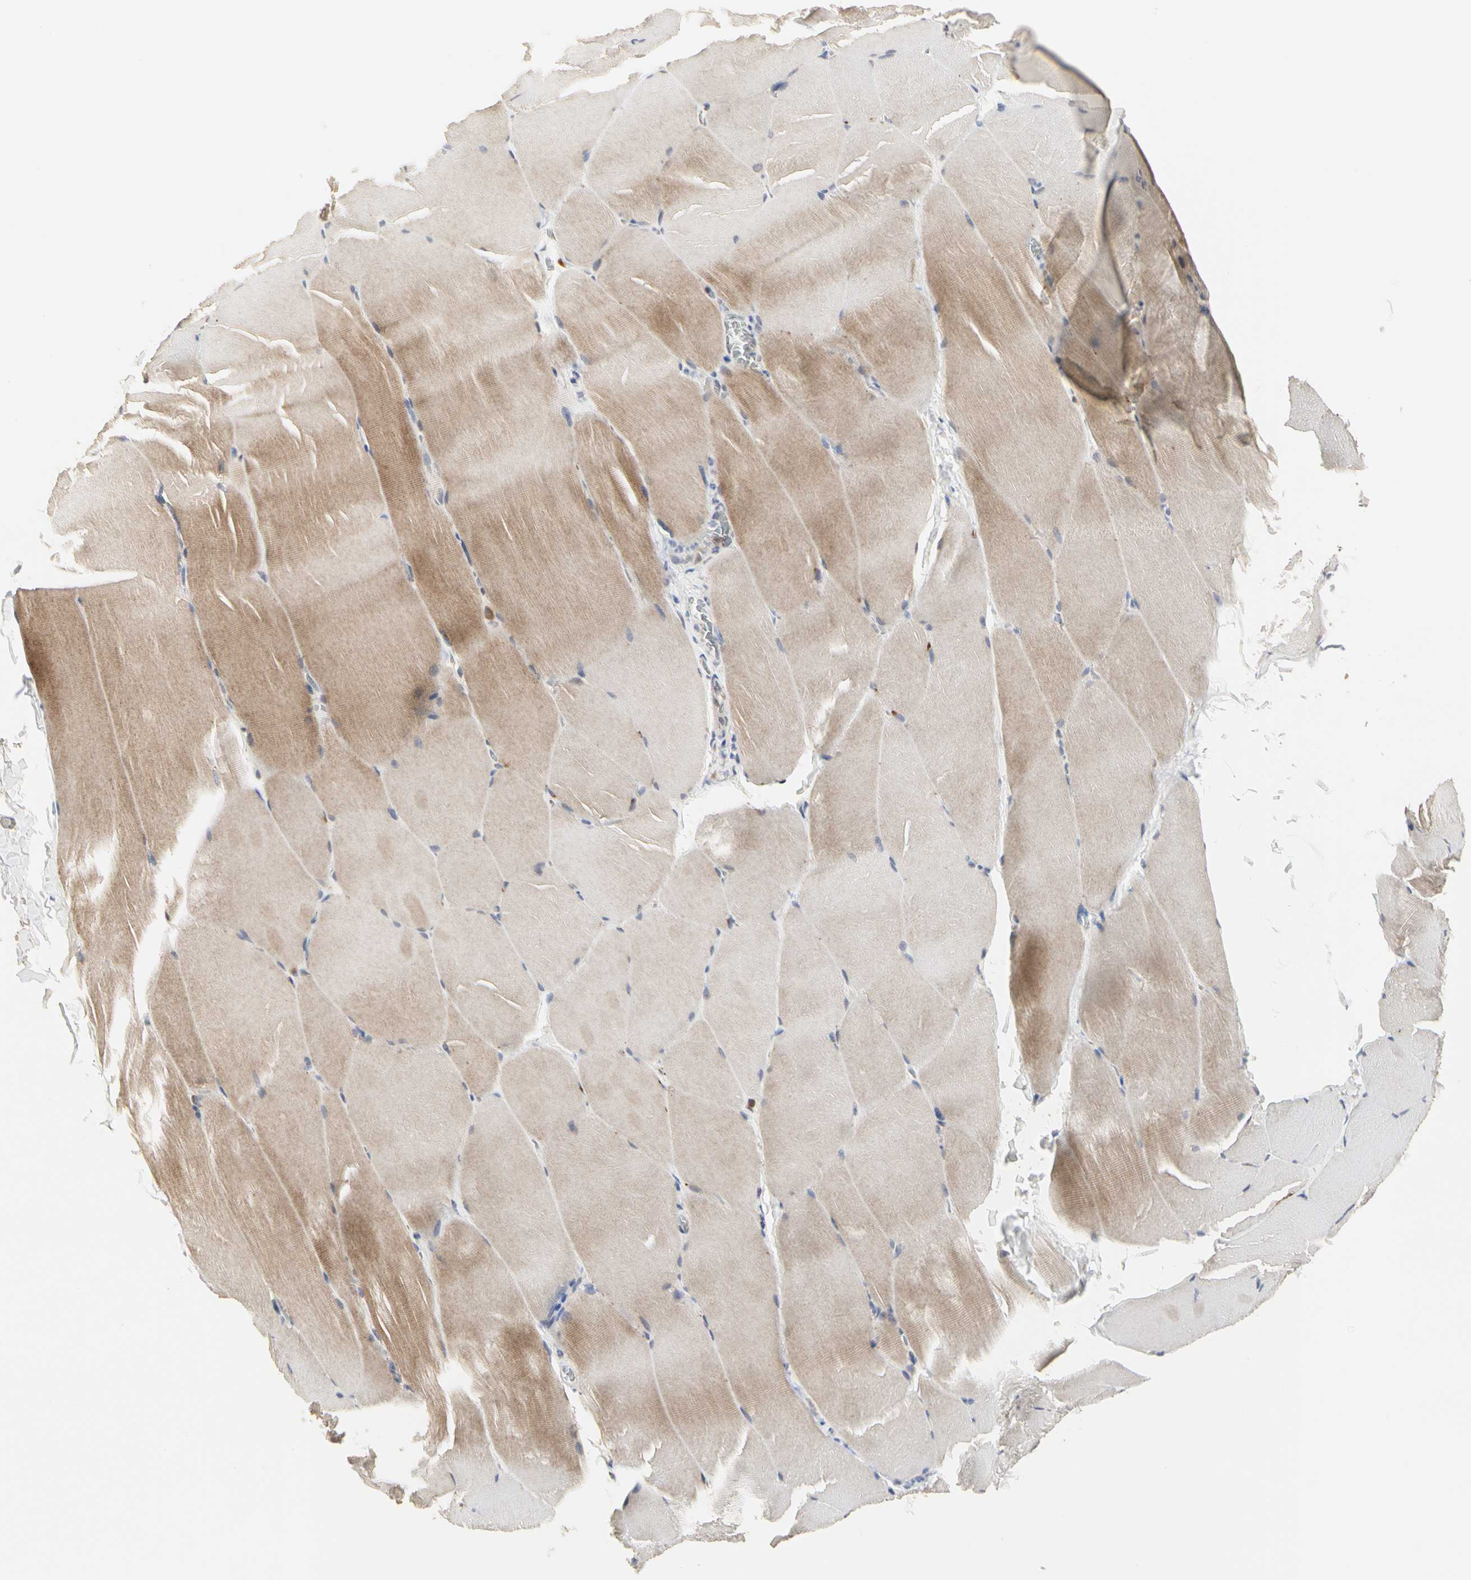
{"staining": {"intensity": "moderate", "quantity": "25%-75%", "location": "cytoplasmic/membranous"}, "tissue": "skeletal muscle", "cell_type": "Myocytes", "image_type": "normal", "snomed": [{"axis": "morphology", "description": "Normal tissue, NOS"}, {"axis": "topography", "description": "Skeletal muscle"}], "caption": "Unremarkable skeletal muscle exhibits moderate cytoplasmic/membranous expression in about 25%-75% of myocytes, visualized by immunohistochemistry. Using DAB (3,3'-diaminobenzidine) (brown) and hematoxylin (blue) stains, captured at high magnification using brightfield microscopy.", "gene": "TSKU", "patient": {"sex": "male", "age": 71}}